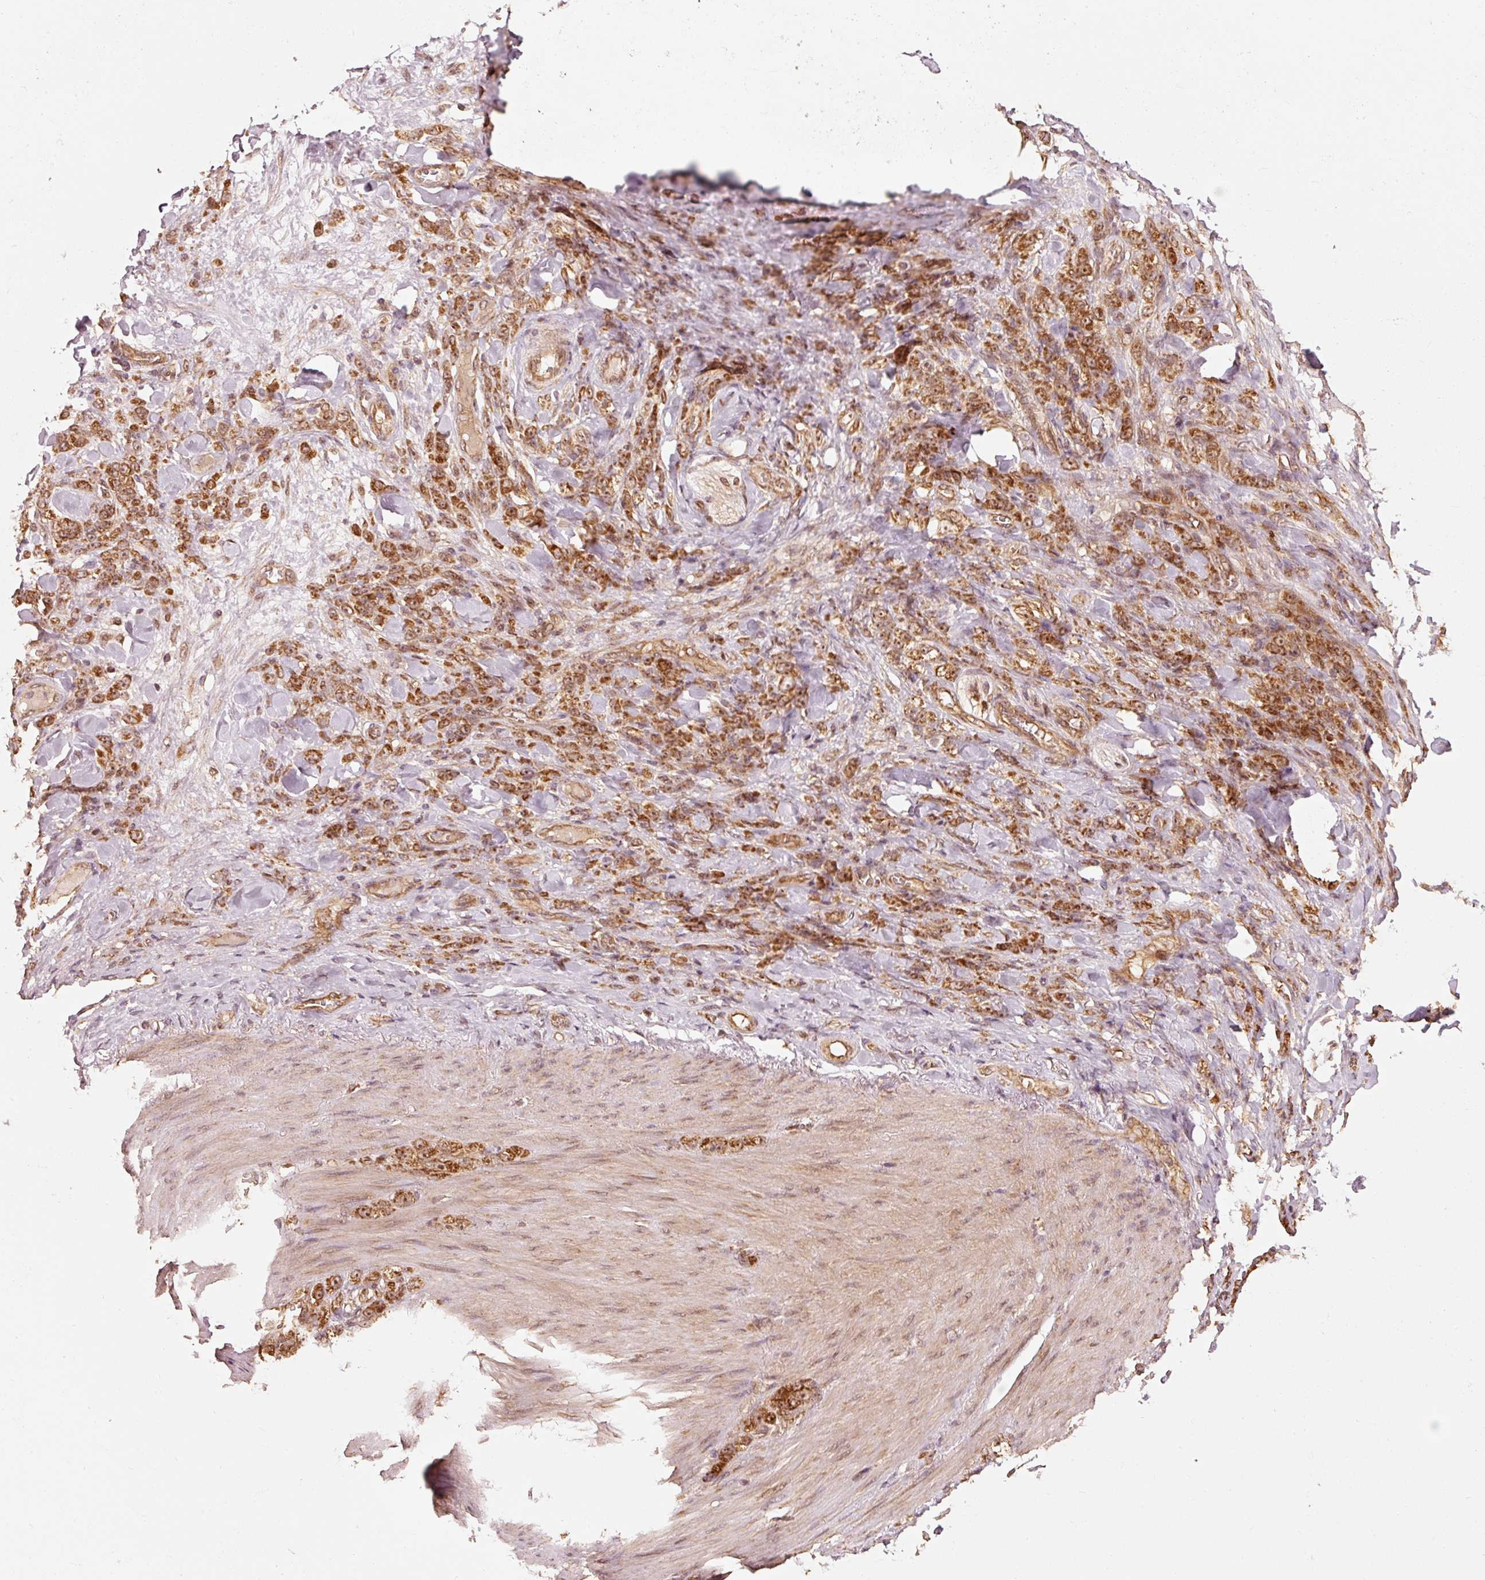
{"staining": {"intensity": "strong", "quantity": ">75%", "location": "cytoplasmic/membranous"}, "tissue": "stomach cancer", "cell_type": "Tumor cells", "image_type": "cancer", "snomed": [{"axis": "morphology", "description": "Normal tissue, NOS"}, {"axis": "morphology", "description": "Adenocarcinoma, NOS"}, {"axis": "topography", "description": "Stomach"}], "caption": "The immunohistochemical stain labels strong cytoplasmic/membranous positivity in tumor cells of stomach adenocarcinoma tissue. The staining is performed using DAB (3,3'-diaminobenzidine) brown chromogen to label protein expression. The nuclei are counter-stained blue using hematoxylin.", "gene": "MRPL16", "patient": {"sex": "male", "age": 82}}